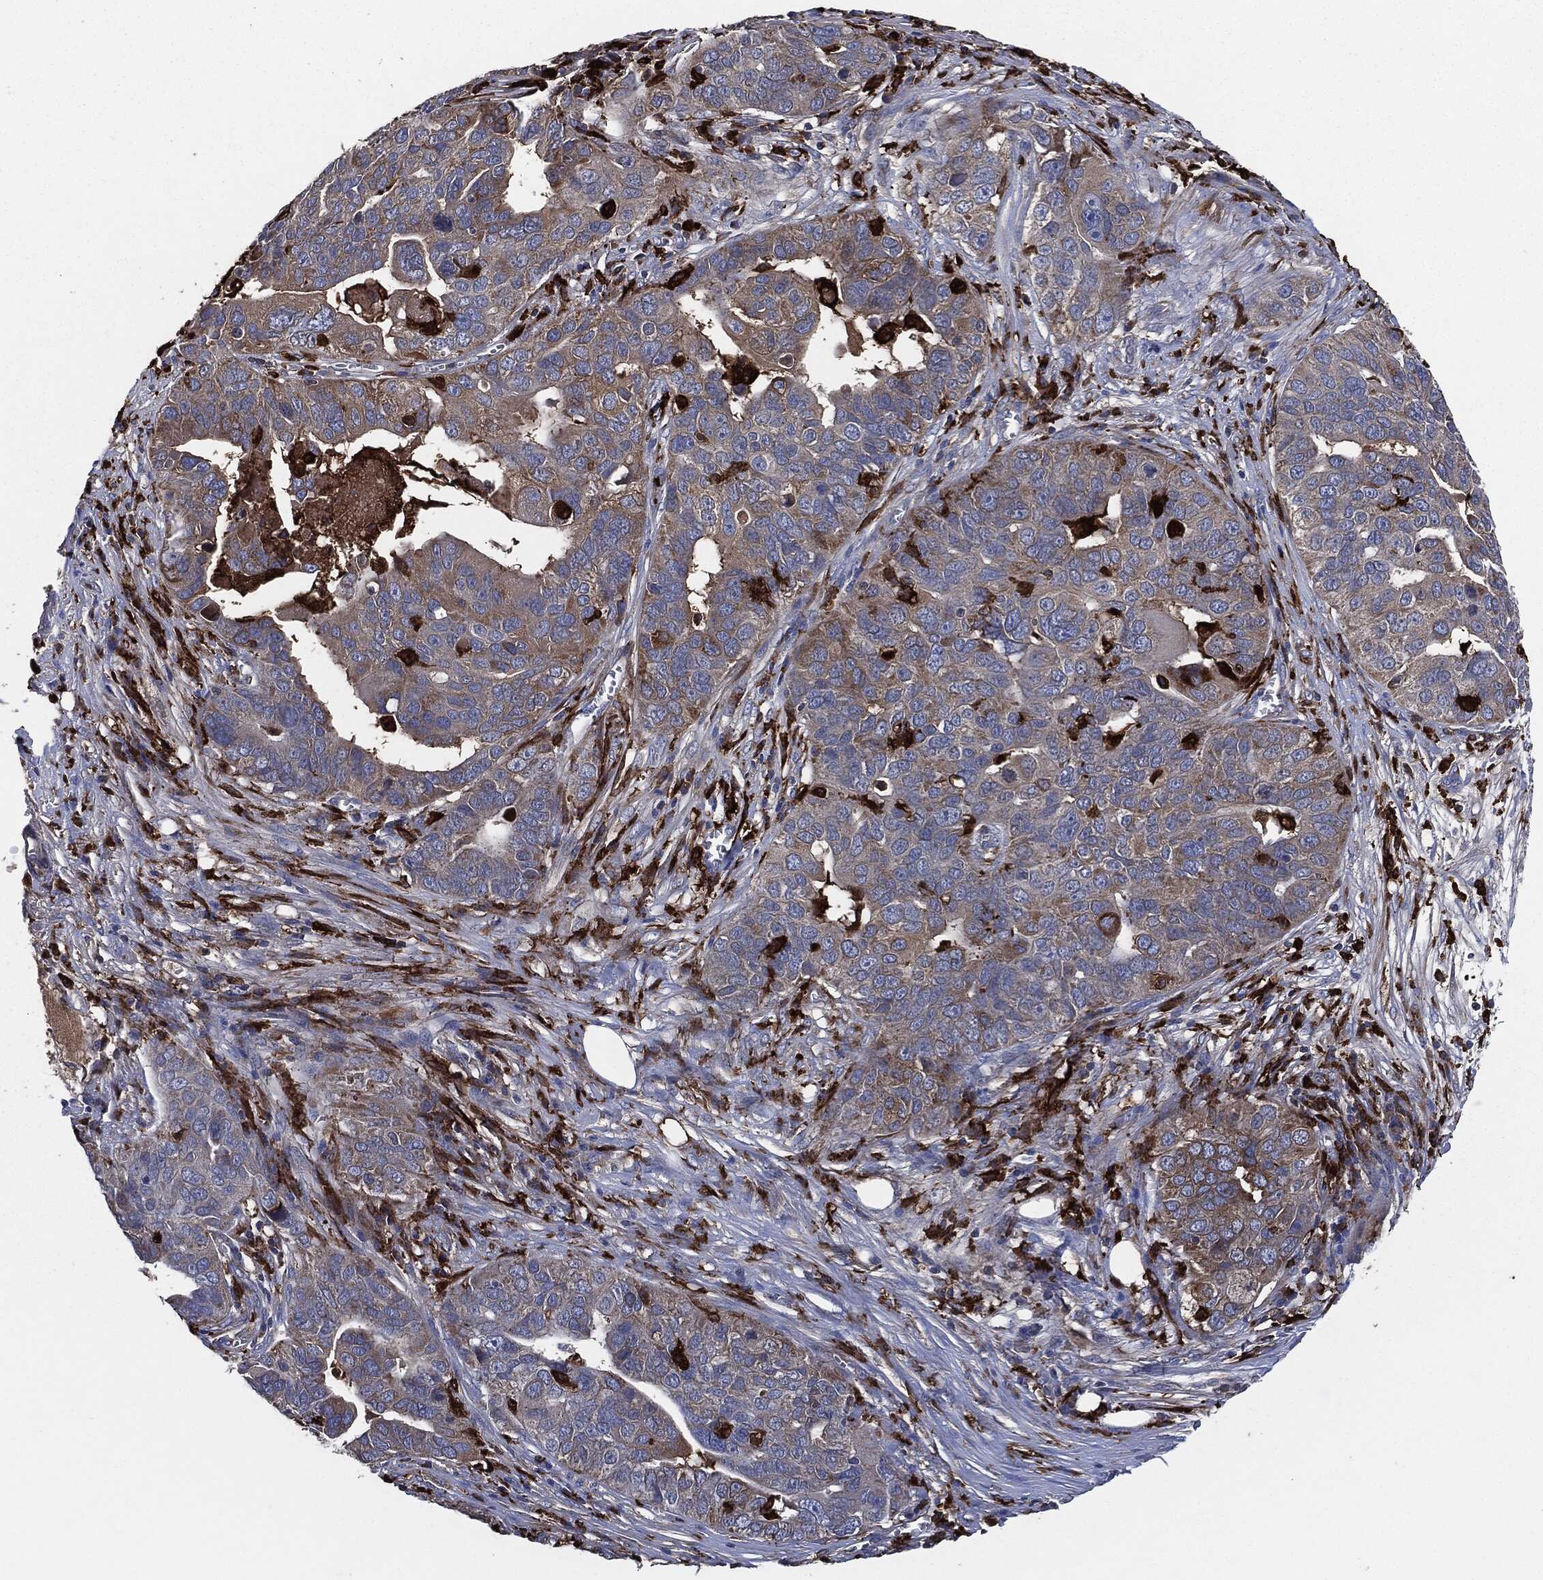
{"staining": {"intensity": "weak", "quantity": "25%-75%", "location": "cytoplasmic/membranous"}, "tissue": "ovarian cancer", "cell_type": "Tumor cells", "image_type": "cancer", "snomed": [{"axis": "morphology", "description": "Carcinoma, endometroid"}, {"axis": "topography", "description": "Soft tissue"}, {"axis": "topography", "description": "Ovary"}], "caption": "Ovarian endometroid carcinoma tissue demonstrates weak cytoplasmic/membranous positivity in about 25%-75% of tumor cells (DAB IHC with brightfield microscopy, high magnification).", "gene": "TMEM11", "patient": {"sex": "female", "age": 52}}